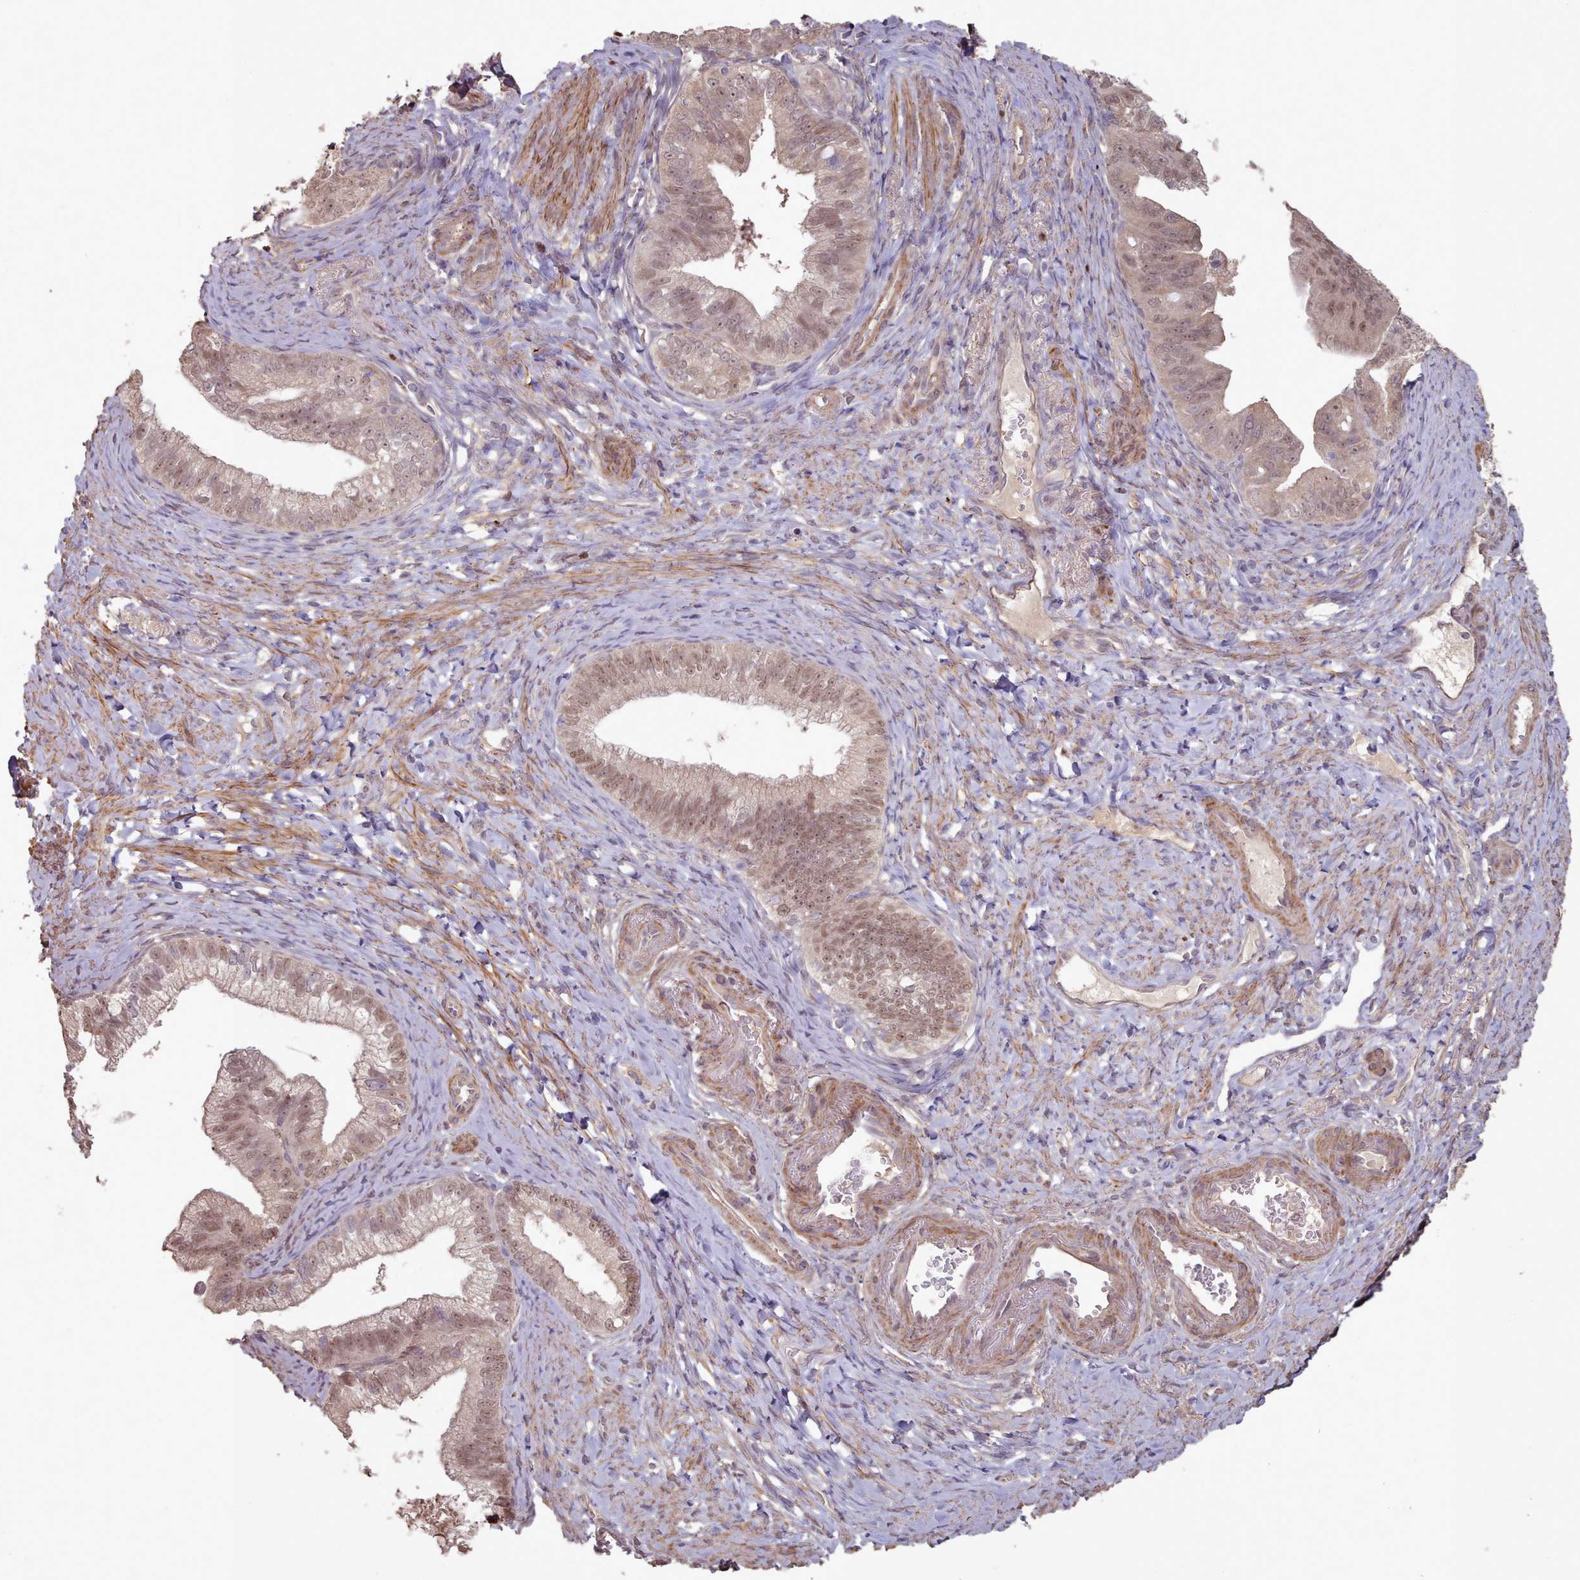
{"staining": {"intensity": "moderate", "quantity": "25%-75%", "location": "nuclear"}, "tissue": "pancreatic cancer", "cell_type": "Tumor cells", "image_type": "cancer", "snomed": [{"axis": "morphology", "description": "Adenocarcinoma, NOS"}, {"axis": "topography", "description": "Pancreas"}], "caption": "Immunohistochemical staining of human pancreatic adenocarcinoma exhibits medium levels of moderate nuclear protein positivity in approximately 25%-75% of tumor cells.", "gene": "ERCC6L", "patient": {"sex": "male", "age": 70}}